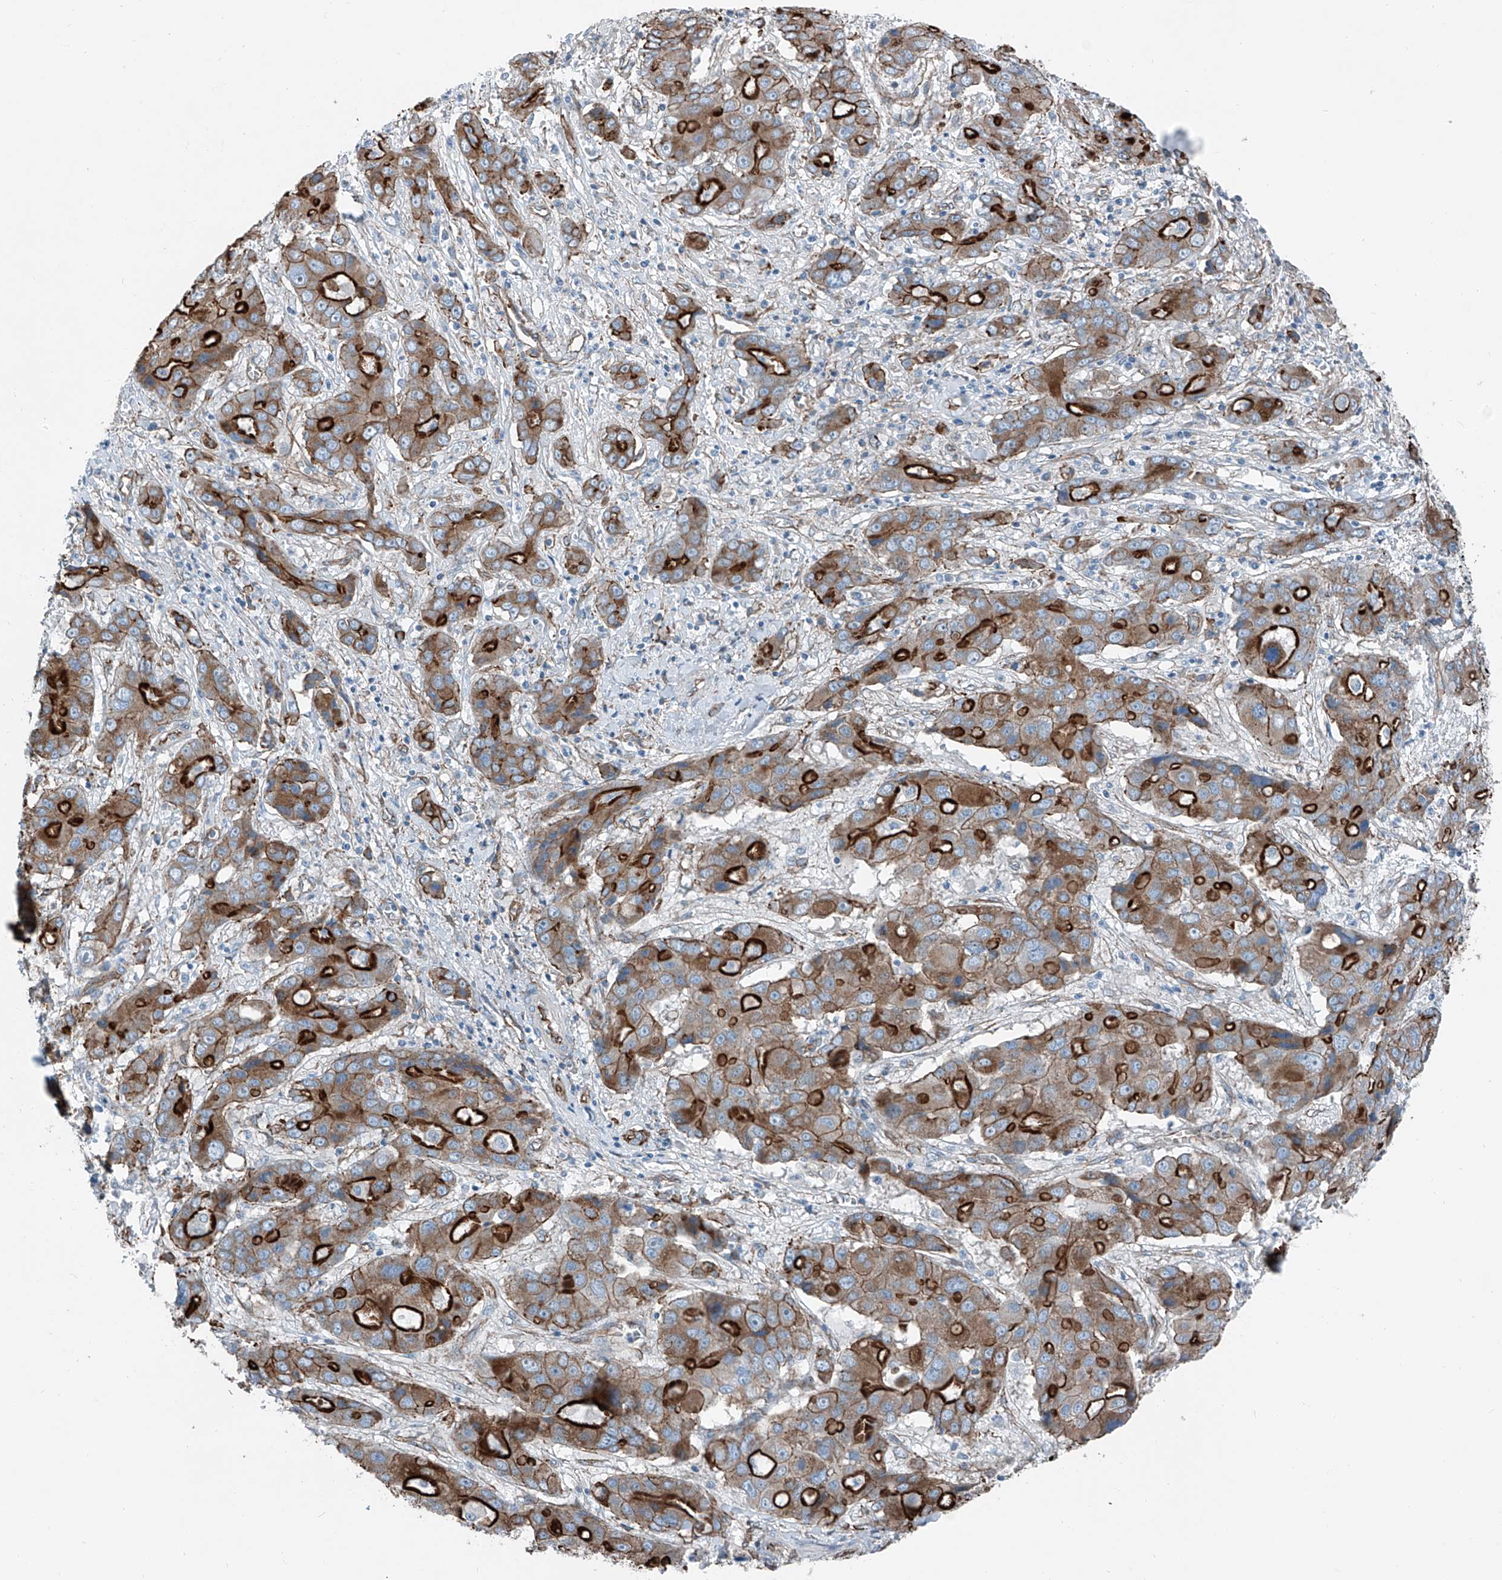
{"staining": {"intensity": "strong", "quantity": "25%-75%", "location": "cytoplasmic/membranous"}, "tissue": "liver cancer", "cell_type": "Tumor cells", "image_type": "cancer", "snomed": [{"axis": "morphology", "description": "Cholangiocarcinoma"}, {"axis": "topography", "description": "Liver"}], "caption": "A high-resolution micrograph shows immunohistochemistry (IHC) staining of liver cholangiocarcinoma, which reveals strong cytoplasmic/membranous expression in about 25%-75% of tumor cells.", "gene": "THEMIS2", "patient": {"sex": "male", "age": 67}}